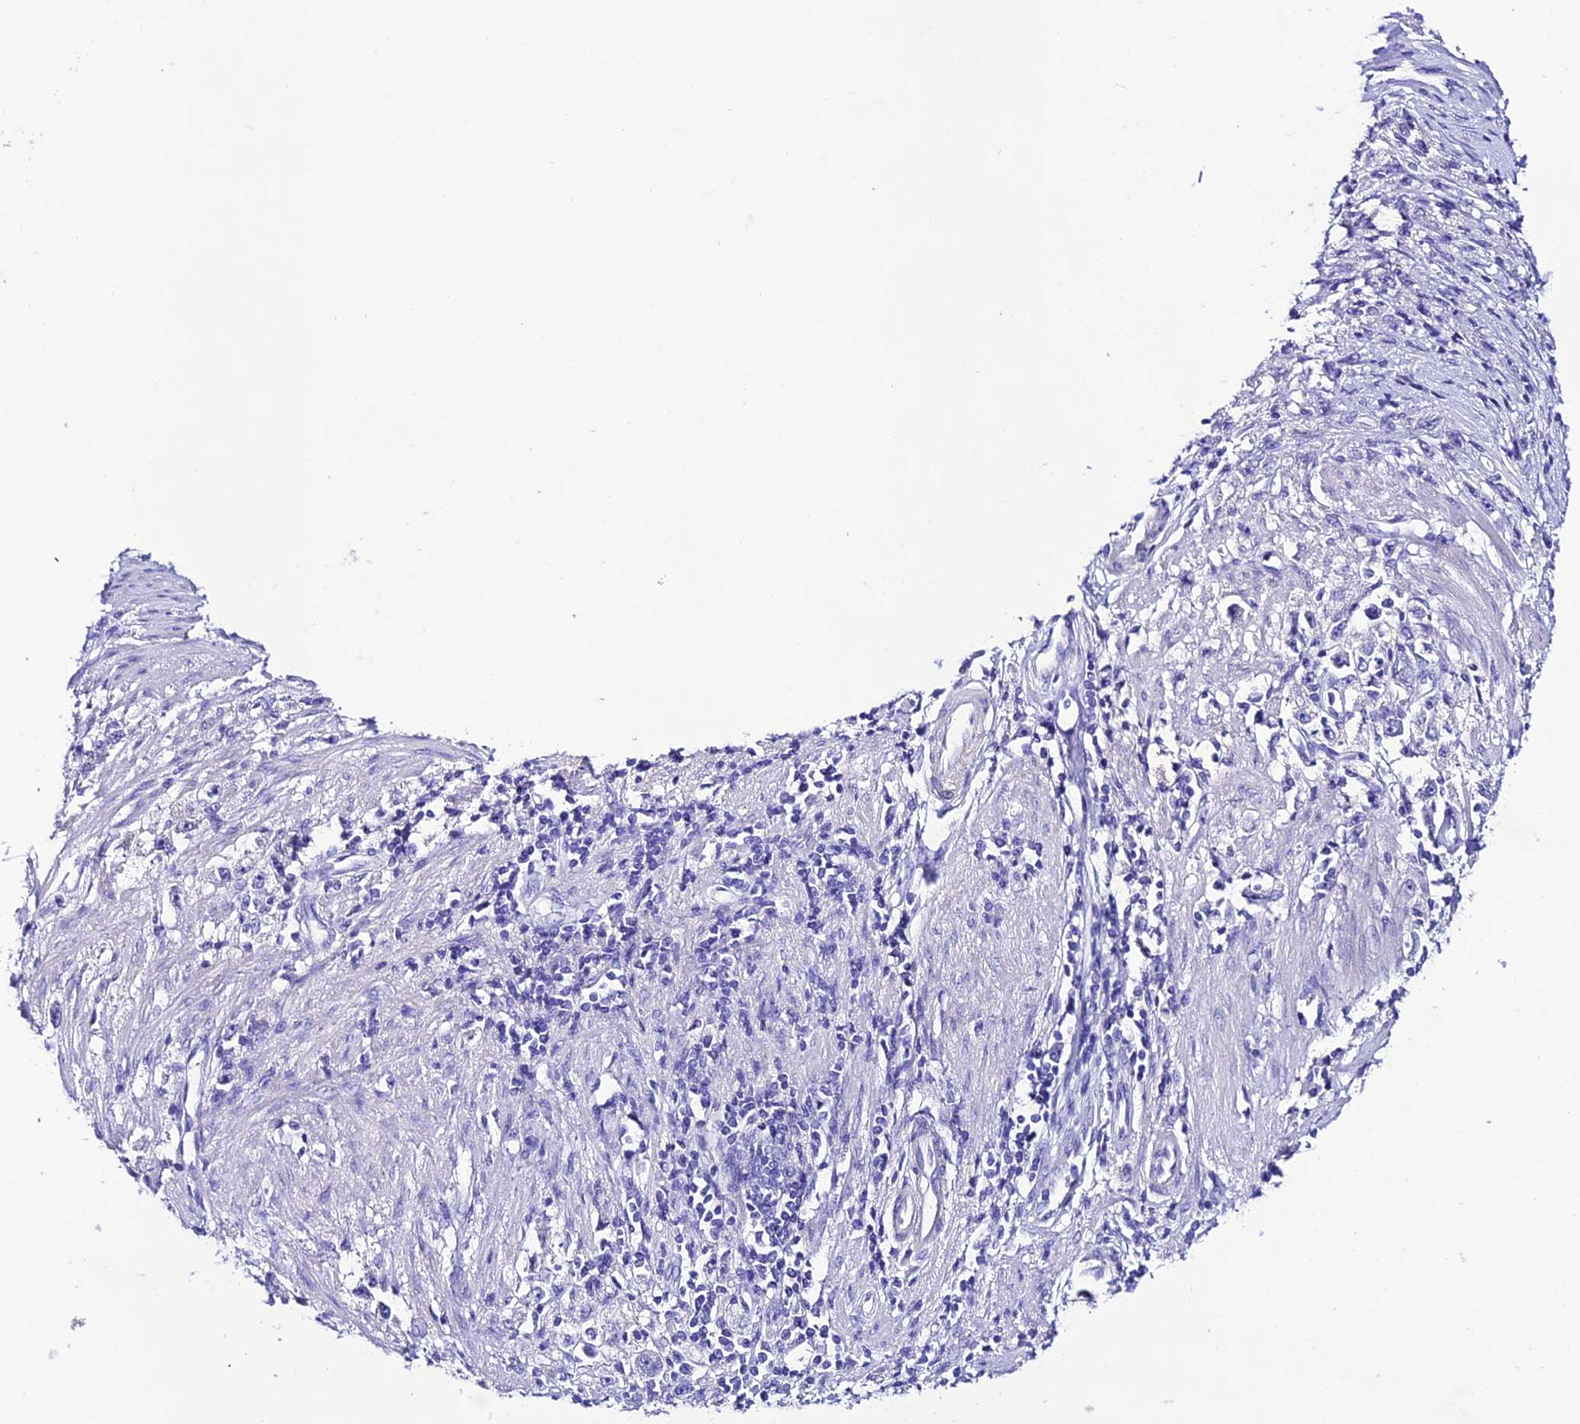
{"staining": {"intensity": "negative", "quantity": "none", "location": "none"}, "tissue": "stomach cancer", "cell_type": "Tumor cells", "image_type": "cancer", "snomed": [{"axis": "morphology", "description": "Adenocarcinoma, NOS"}, {"axis": "topography", "description": "Stomach"}], "caption": "This photomicrograph is of stomach cancer (adenocarcinoma) stained with immunohistochemistry (IHC) to label a protein in brown with the nuclei are counter-stained blue. There is no staining in tumor cells.", "gene": "NLRP6", "patient": {"sex": "female", "age": 59}}